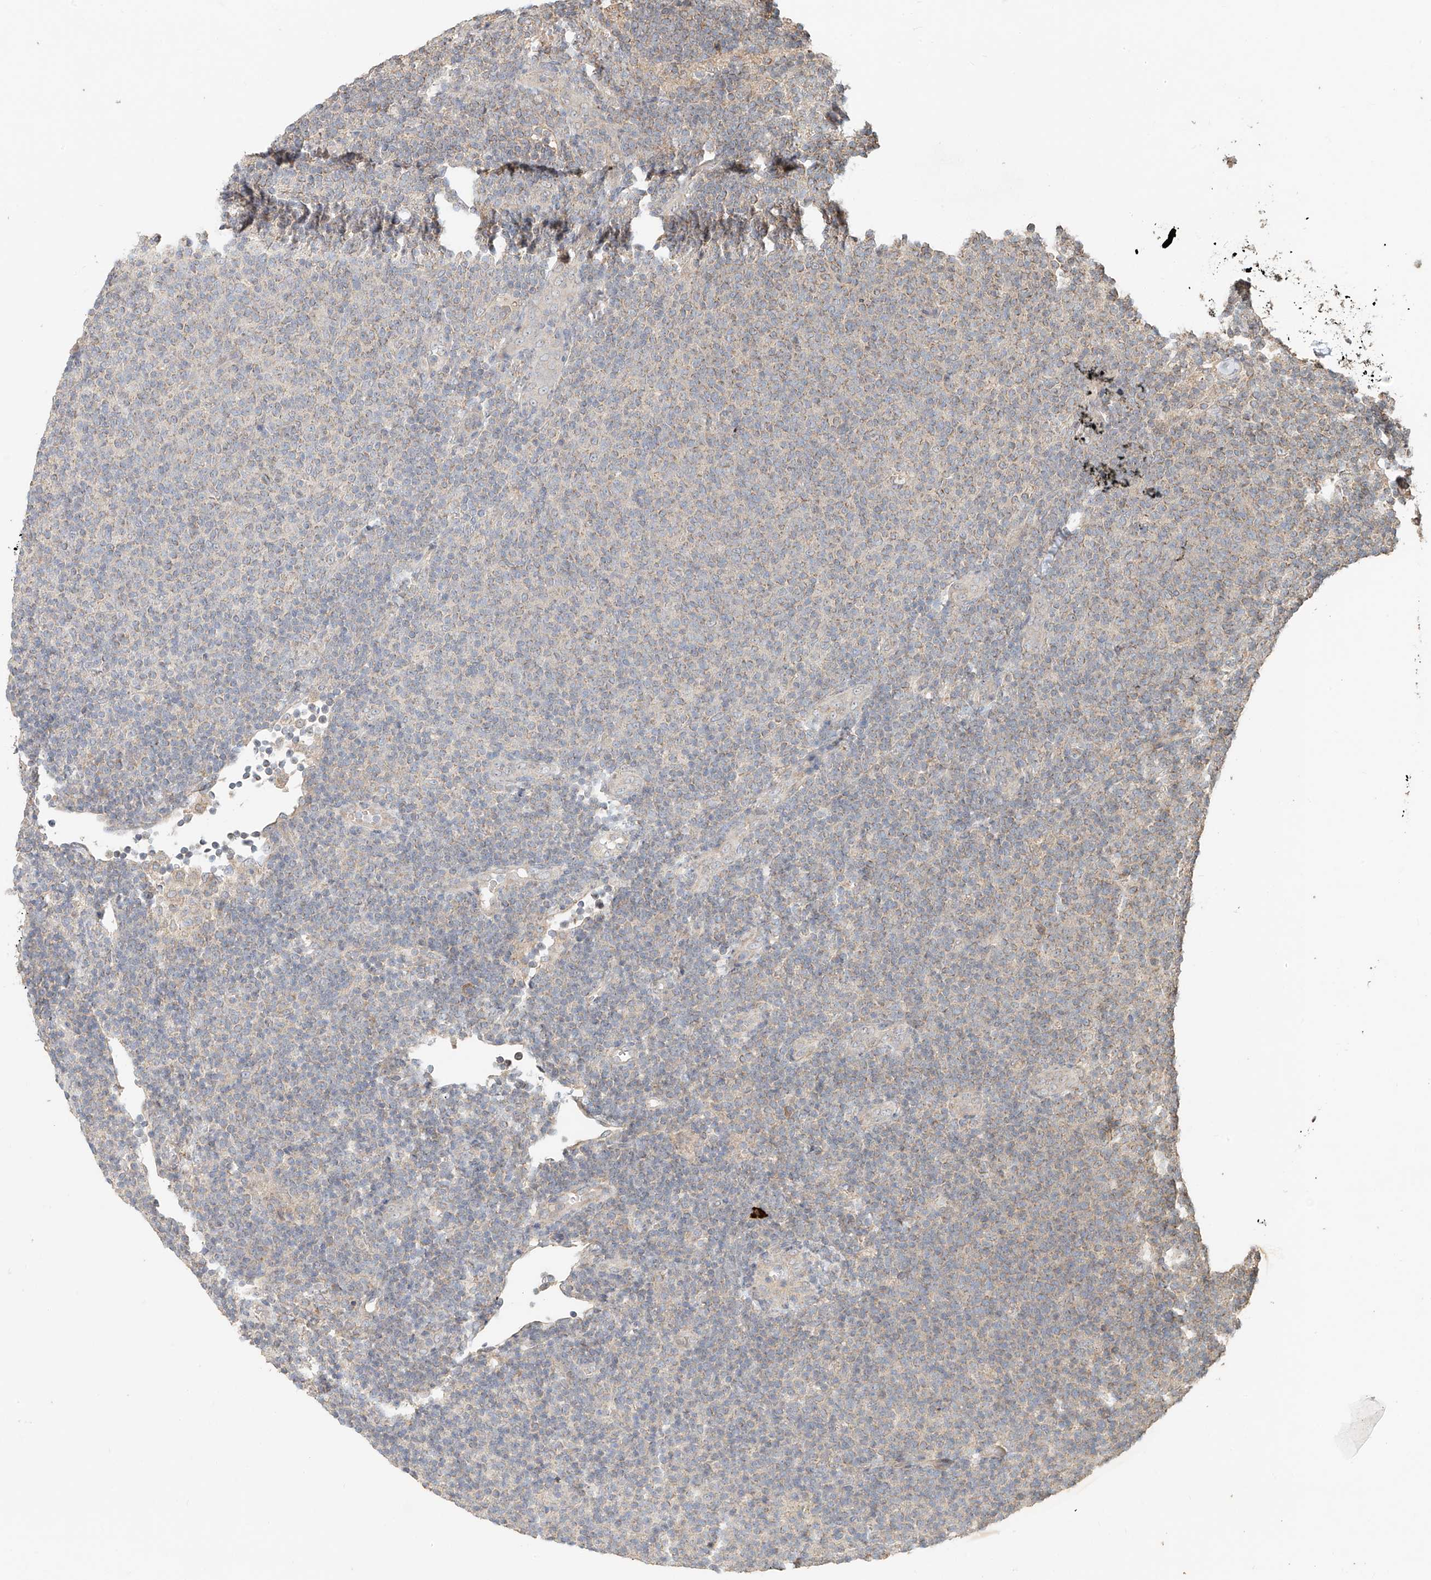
{"staining": {"intensity": "negative", "quantity": "none", "location": "none"}, "tissue": "lymphoma", "cell_type": "Tumor cells", "image_type": "cancer", "snomed": [{"axis": "morphology", "description": "Malignant lymphoma, non-Hodgkin's type, Low grade"}, {"axis": "topography", "description": "Lymph node"}], "caption": "Immunohistochemistry of malignant lymphoma, non-Hodgkin's type (low-grade) reveals no positivity in tumor cells.", "gene": "TMEM61", "patient": {"sex": "male", "age": 66}}